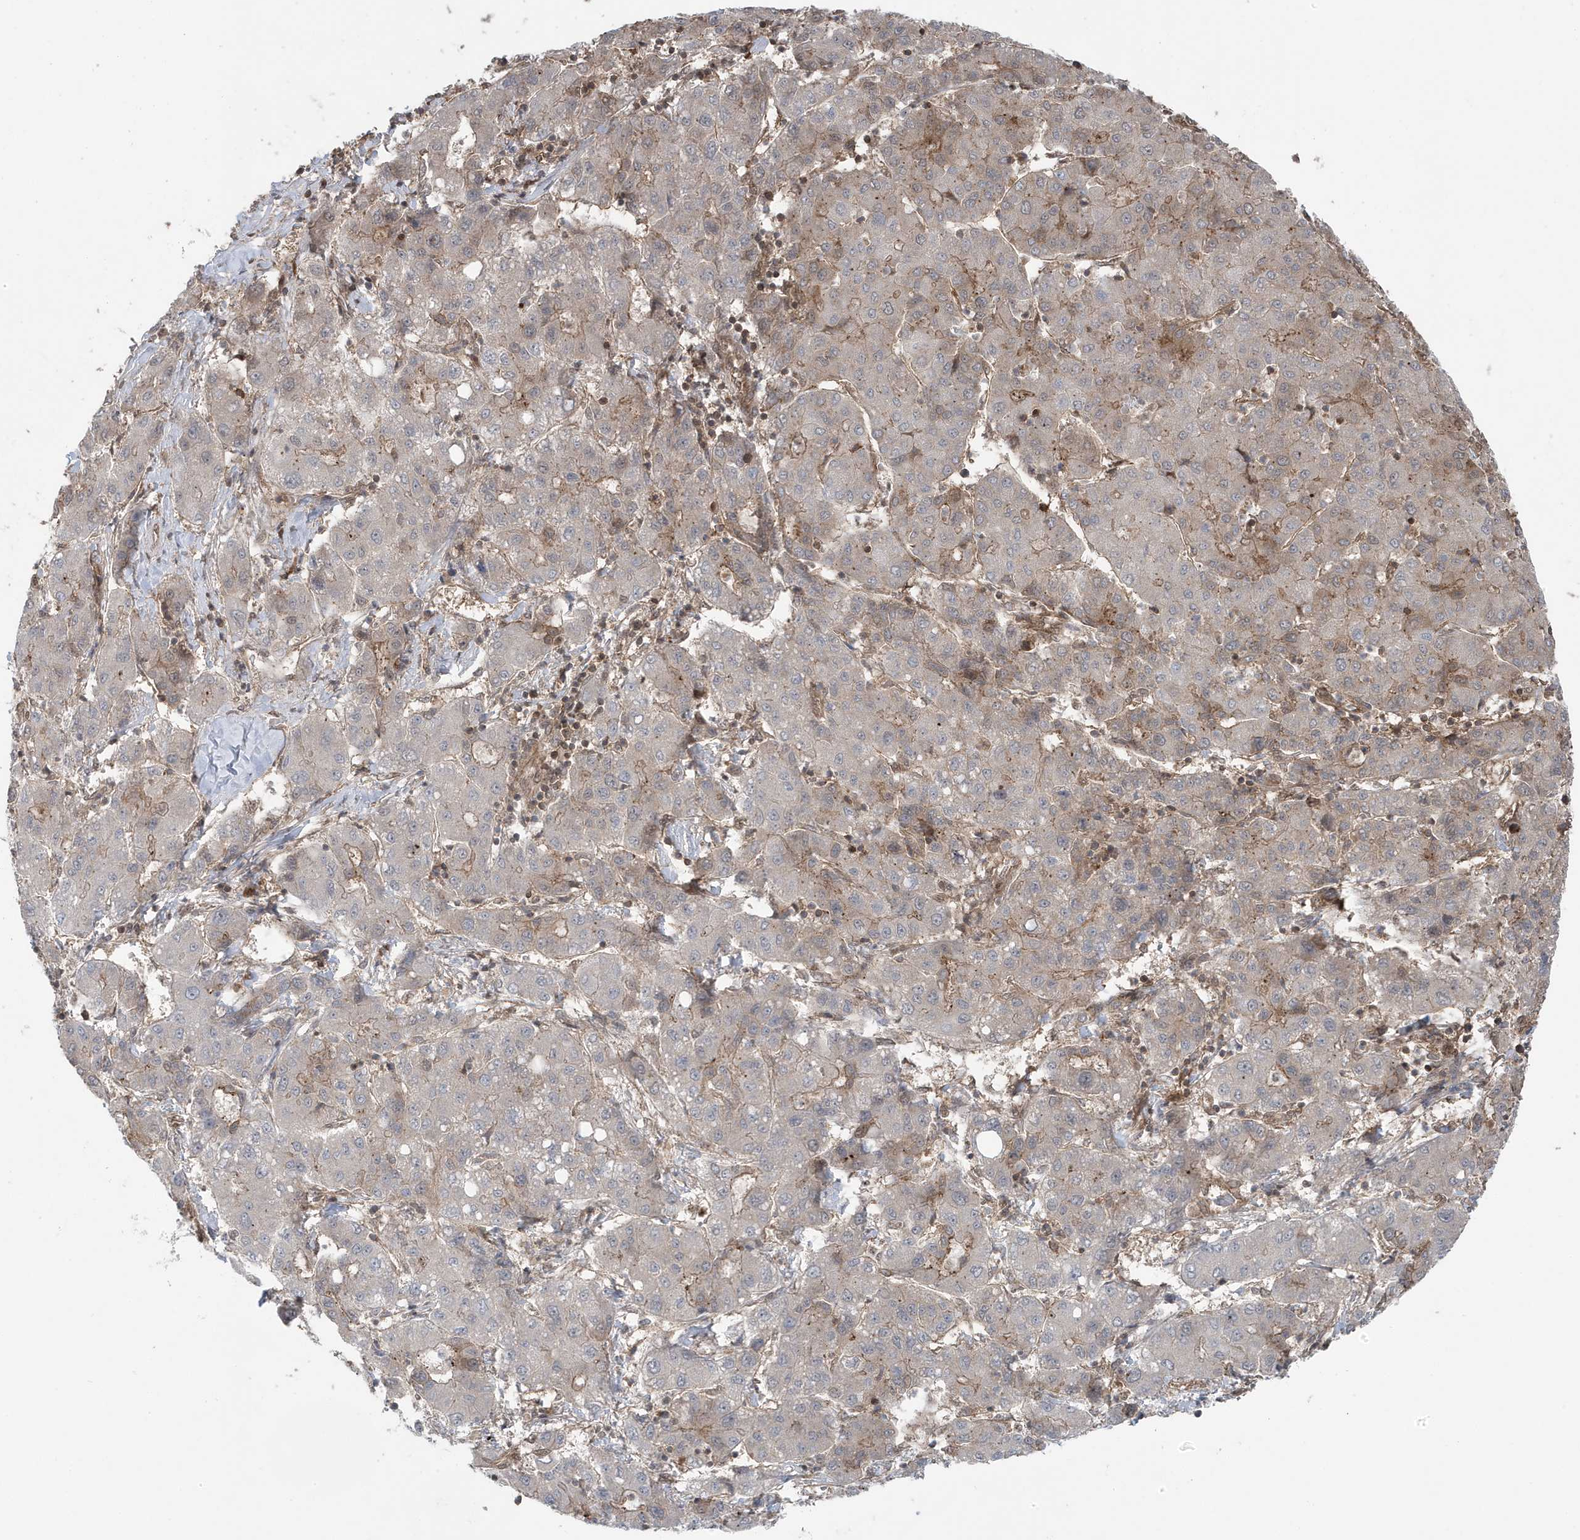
{"staining": {"intensity": "negative", "quantity": "none", "location": "none"}, "tissue": "liver cancer", "cell_type": "Tumor cells", "image_type": "cancer", "snomed": [{"axis": "morphology", "description": "Carcinoma, Hepatocellular, NOS"}, {"axis": "topography", "description": "Liver"}], "caption": "High power microscopy histopathology image of an immunohistochemistry (IHC) micrograph of liver cancer (hepatocellular carcinoma), revealing no significant positivity in tumor cells.", "gene": "MAPK1IP1L", "patient": {"sex": "male", "age": 65}}